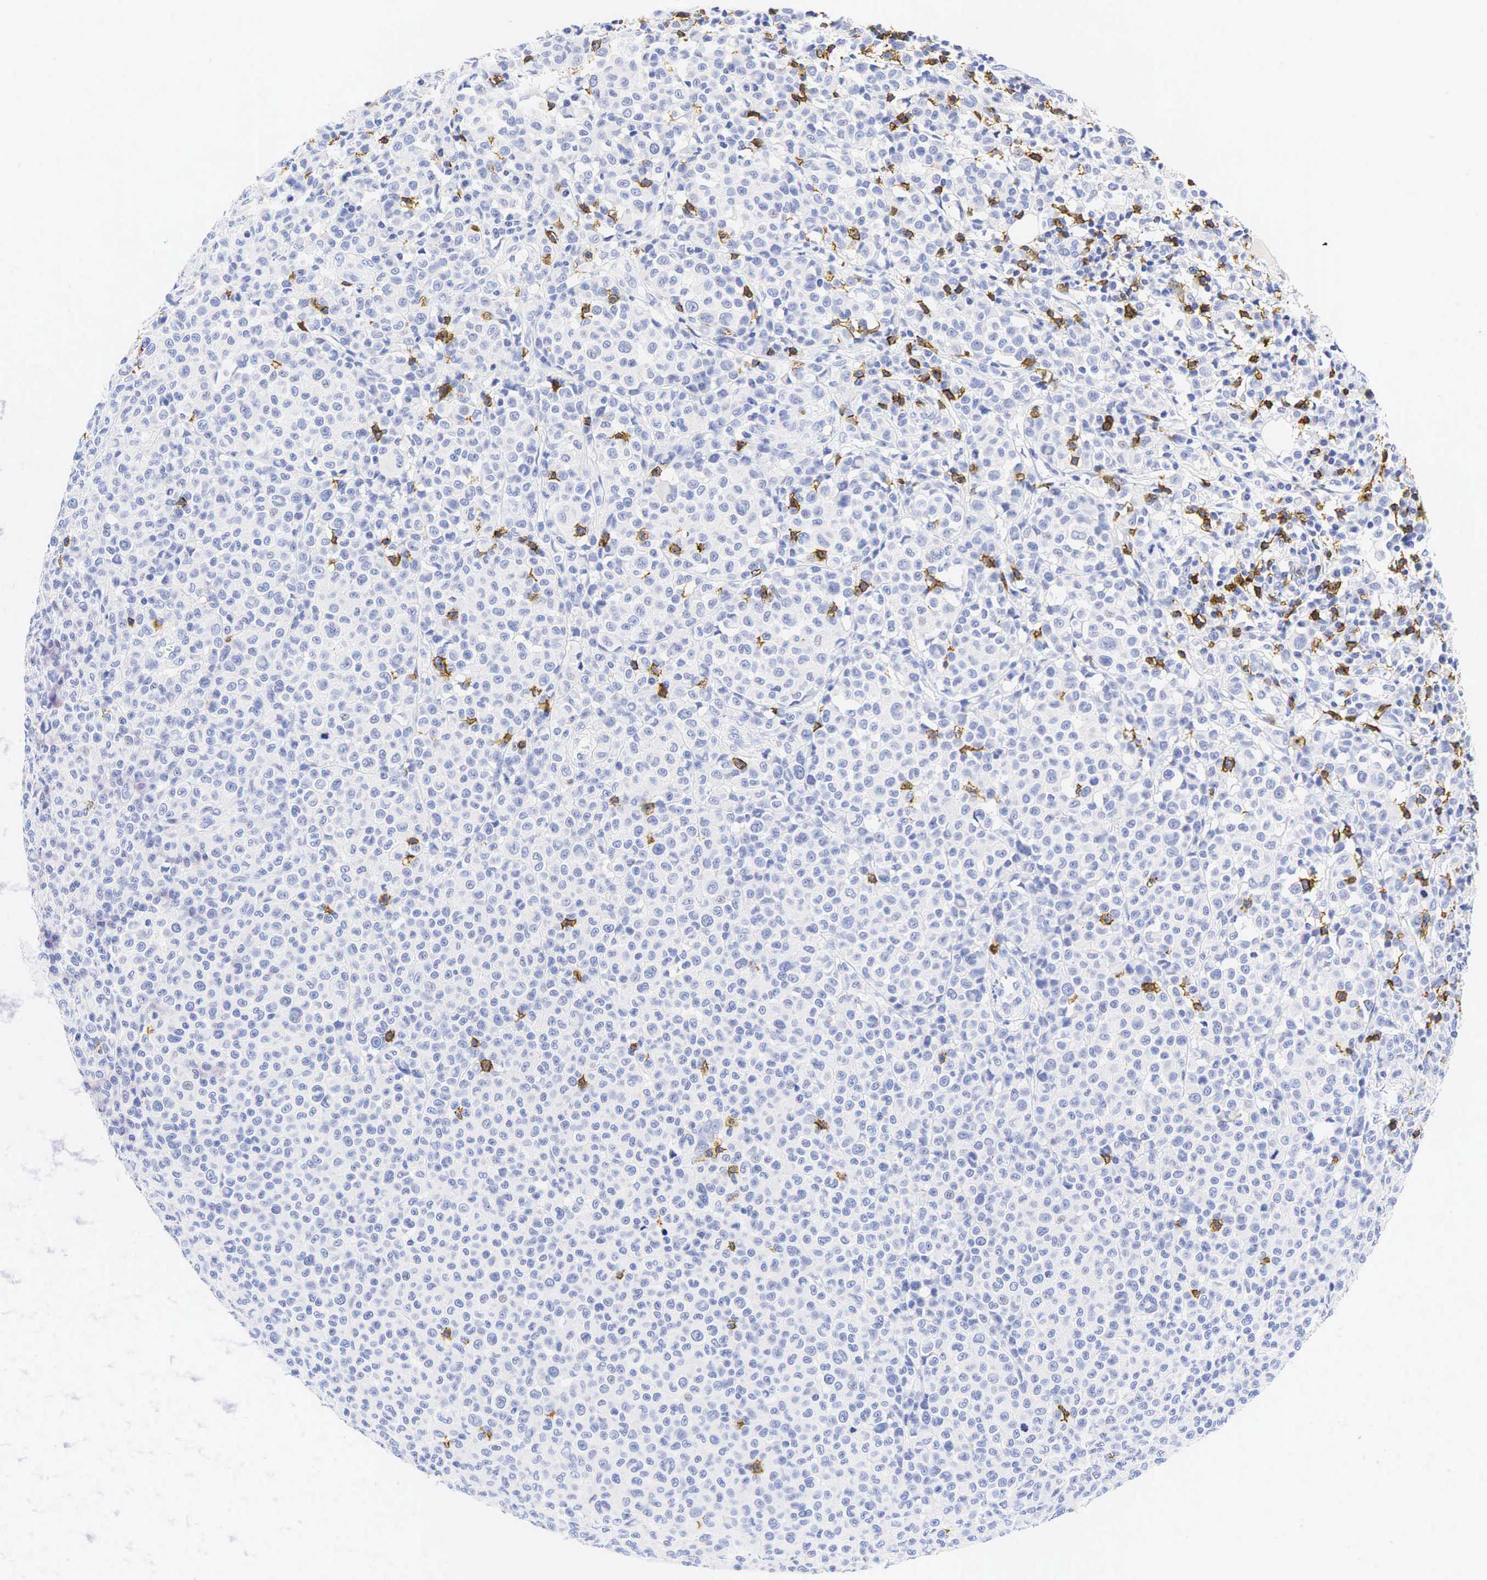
{"staining": {"intensity": "negative", "quantity": "none", "location": "none"}, "tissue": "melanoma", "cell_type": "Tumor cells", "image_type": "cancer", "snomed": [{"axis": "morphology", "description": "Malignant melanoma, Metastatic site"}, {"axis": "topography", "description": "Skin"}], "caption": "Protein analysis of malignant melanoma (metastatic site) shows no significant expression in tumor cells.", "gene": "CD8A", "patient": {"sex": "male", "age": 32}}